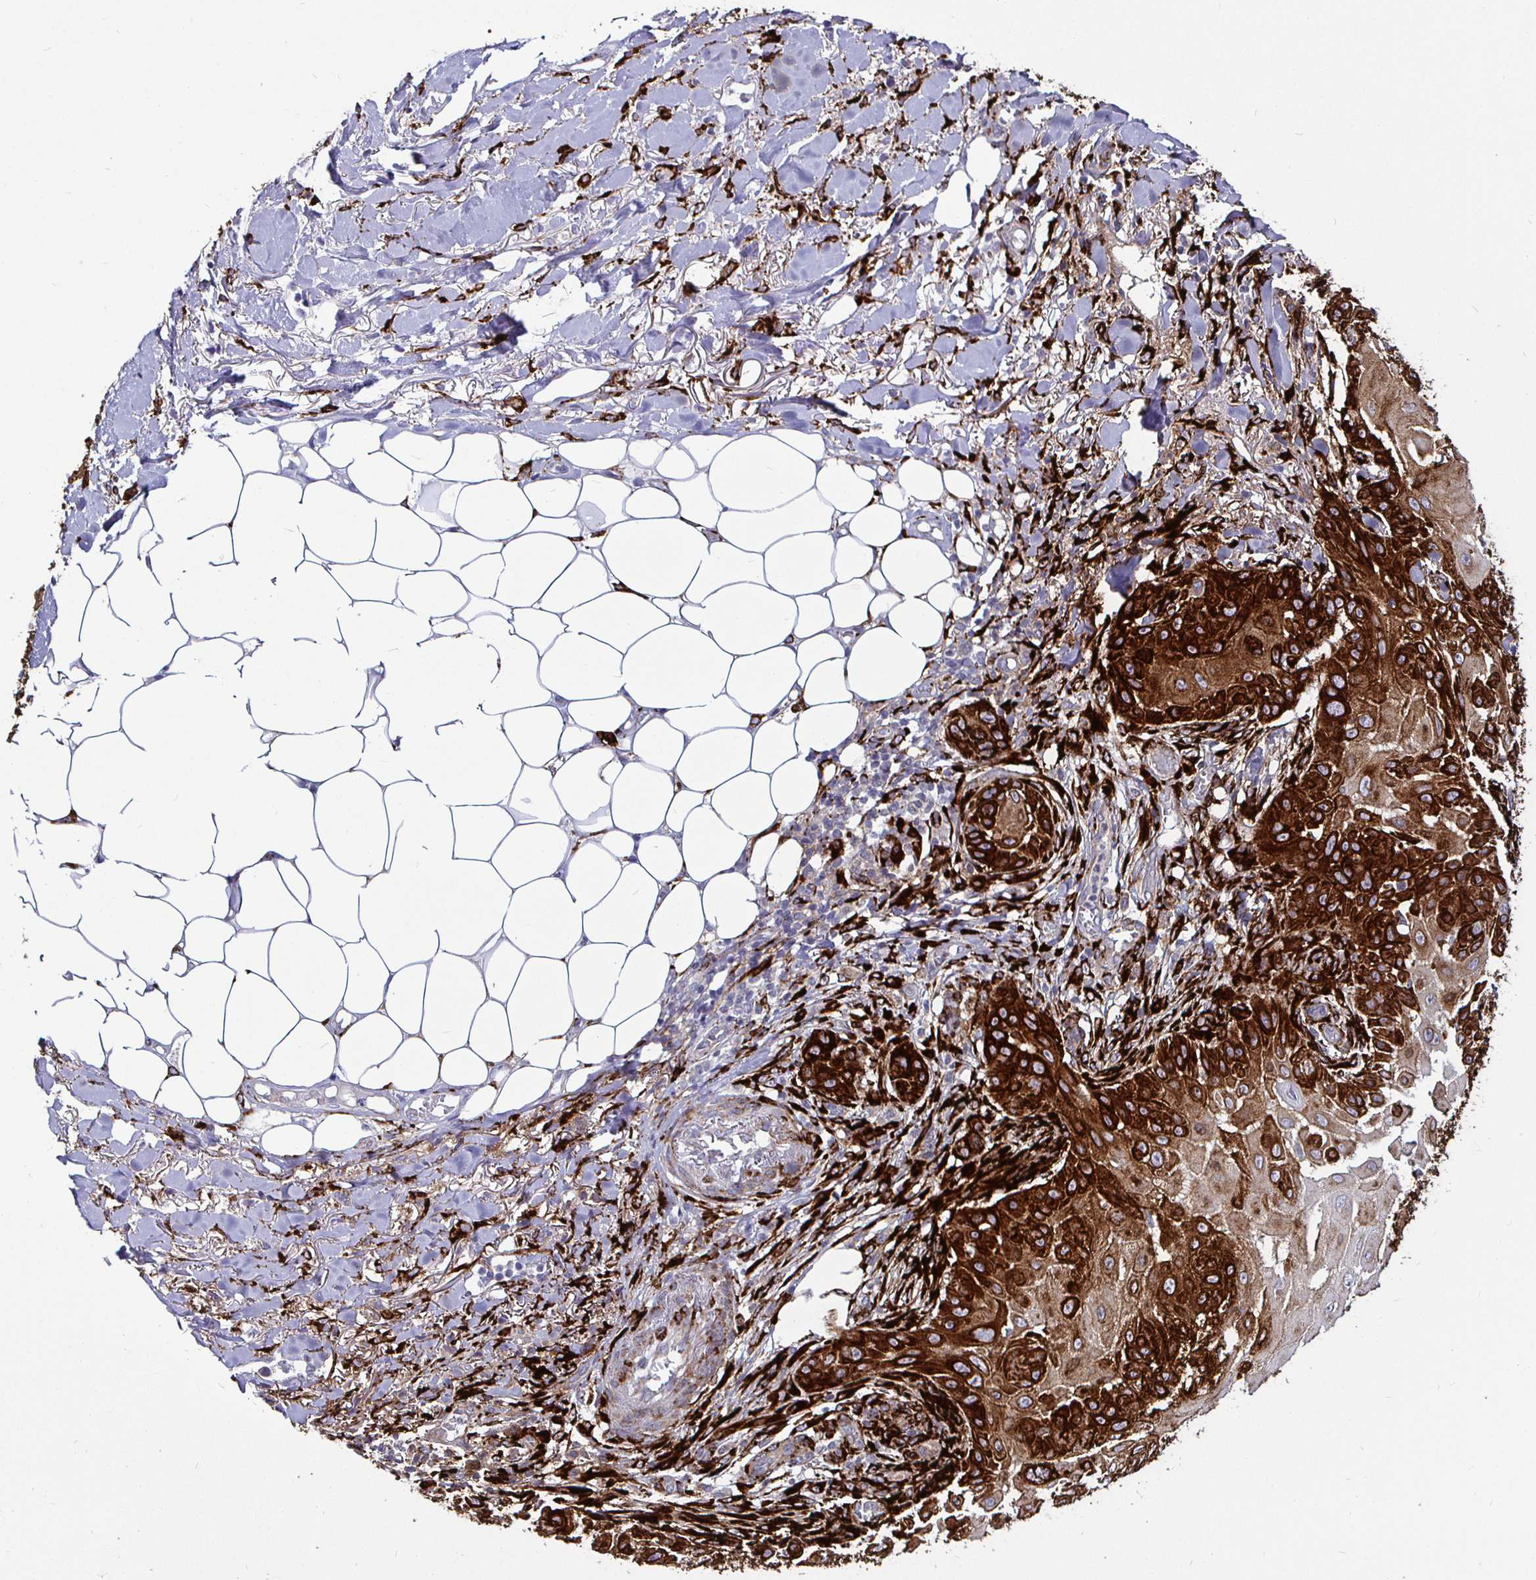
{"staining": {"intensity": "strong", "quantity": "25%-75%", "location": "cytoplasmic/membranous"}, "tissue": "skin cancer", "cell_type": "Tumor cells", "image_type": "cancer", "snomed": [{"axis": "morphology", "description": "Squamous cell carcinoma, NOS"}, {"axis": "topography", "description": "Skin"}], "caption": "A photomicrograph showing strong cytoplasmic/membranous staining in approximately 25%-75% of tumor cells in squamous cell carcinoma (skin), as visualized by brown immunohistochemical staining.", "gene": "P4HA2", "patient": {"sex": "female", "age": 91}}